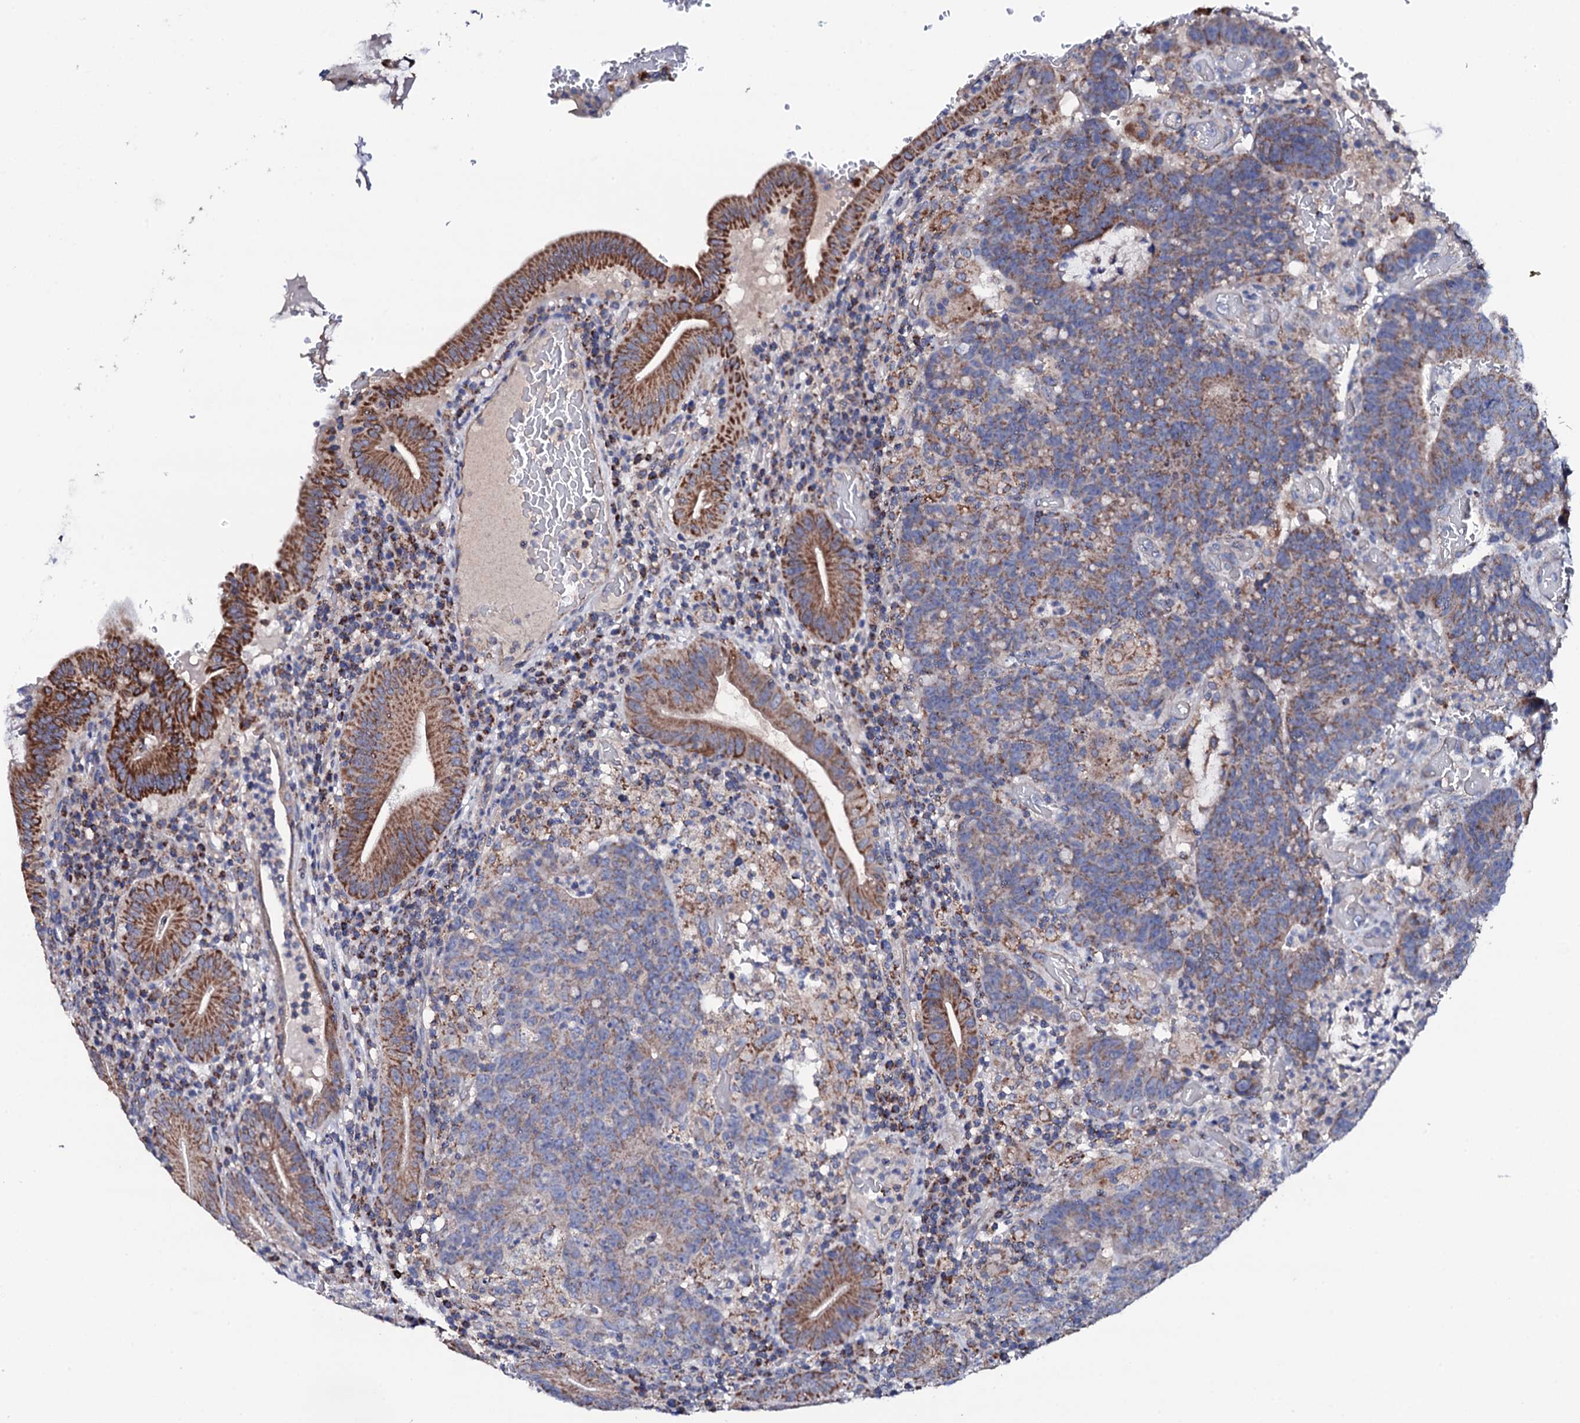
{"staining": {"intensity": "moderate", "quantity": "25%-75%", "location": "cytoplasmic/membranous"}, "tissue": "colorectal cancer", "cell_type": "Tumor cells", "image_type": "cancer", "snomed": [{"axis": "morphology", "description": "Normal tissue, NOS"}, {"axis": "morphology", "description": "Adenocarcinoma, NOS"}, {"axis": "topography", "description": "Colon"}], "caption": "Brown immunohistochemical staining in colorectal adenocarcinoma reveals moderate cytoplasmic/membranous positivity in about 25%-75% of tumor cells.", "gene": "TCAF2", "patient": {"sex": "female", "age": 75}}